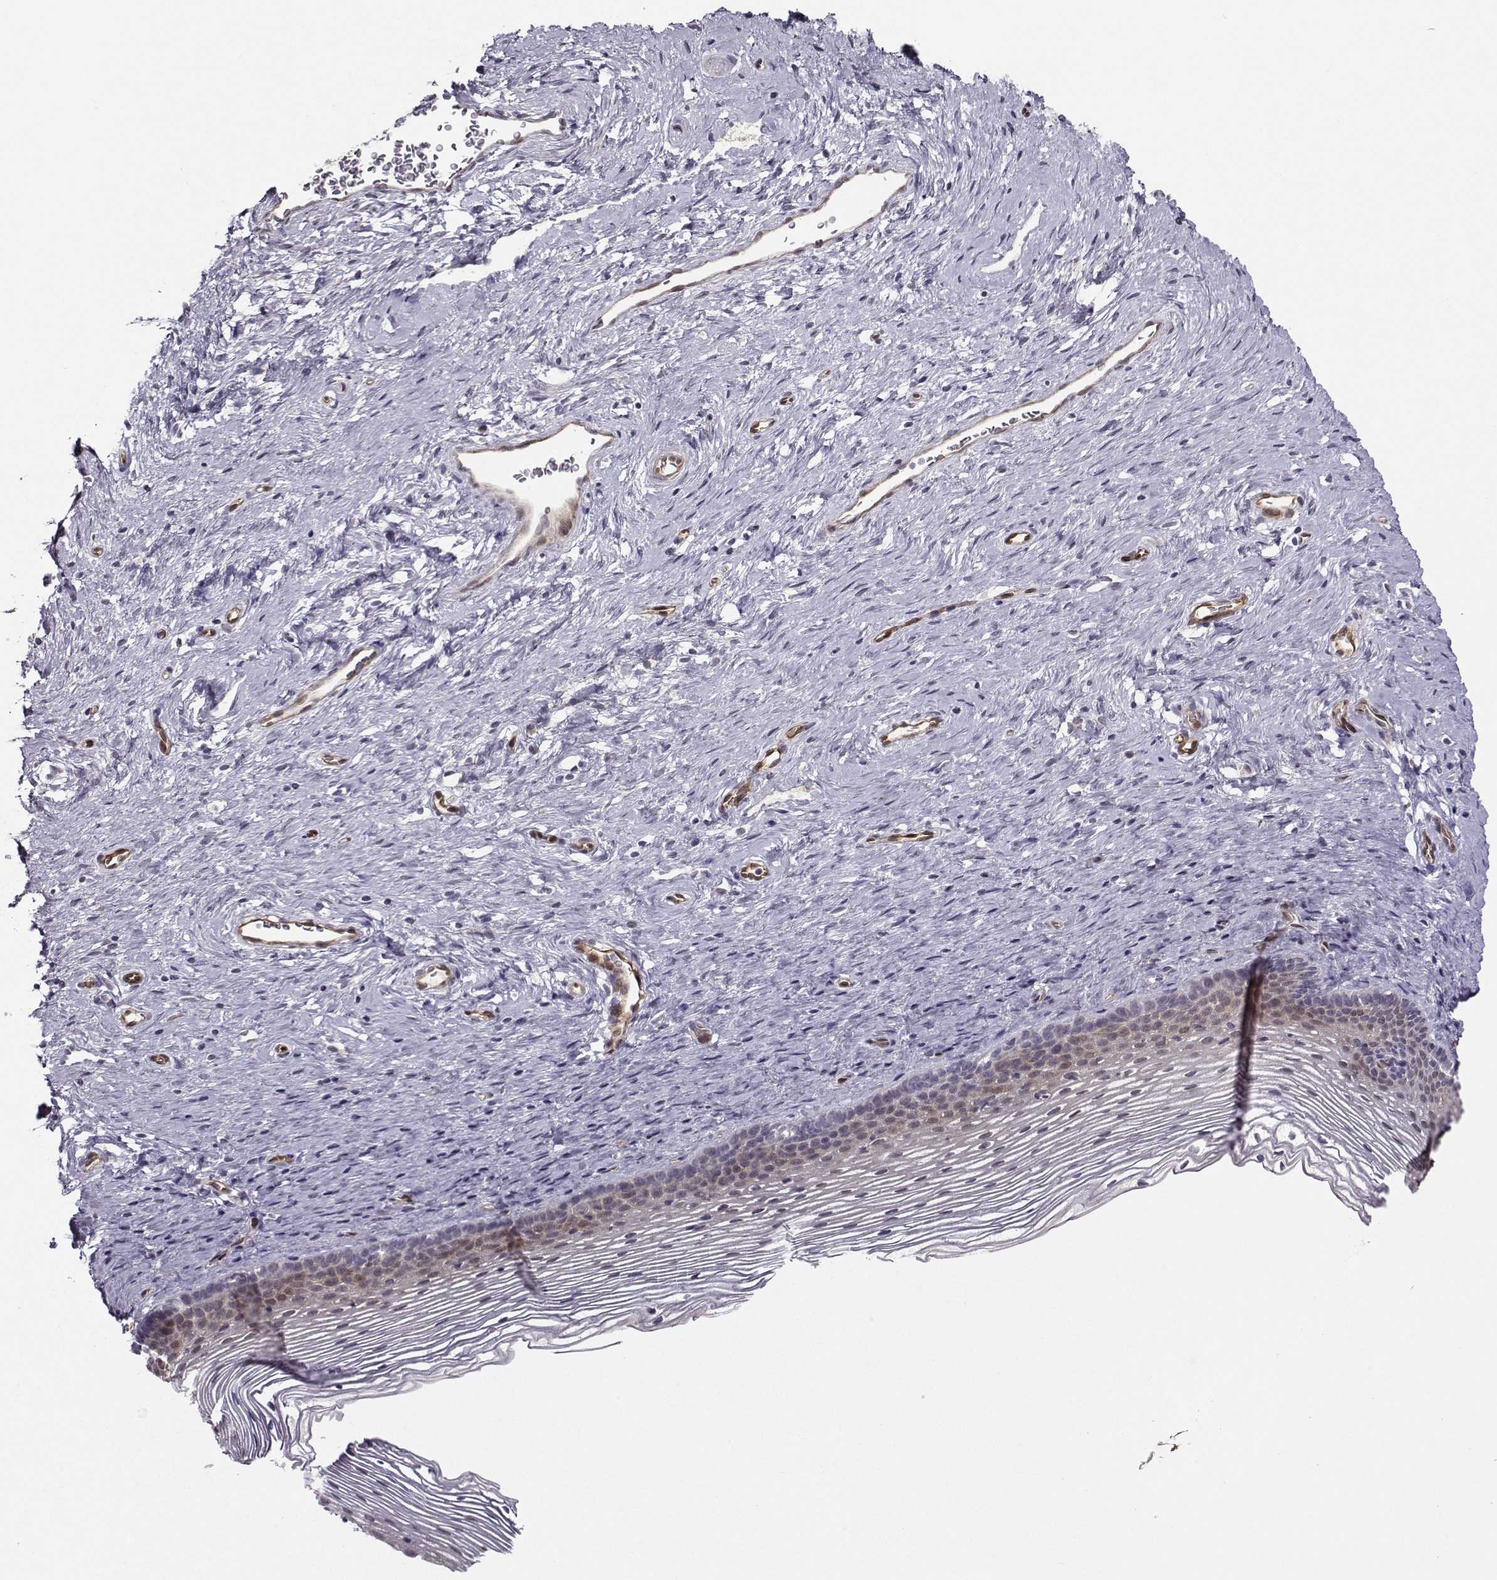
{"staining": {"intensity": "weak", "quantity": ">75%", "location": "cytoplasmic/membranous"}, "tissue": "cervix", "cell_type": "Glandular cells", "image_type": "normal", "snomed": [{"axis": "morphology", "description": "Normal tissue, NOS"}, {"axis": "topography", "description": "Cervix"}], "caption": "A brown stain labels weak cytoplasmic/membranous staining of a protein in glandular cells of benign human cervix. Nuclei are stained in blue.", "gene": "NQO1", "patient": {"sex": "female", "age": 39}}